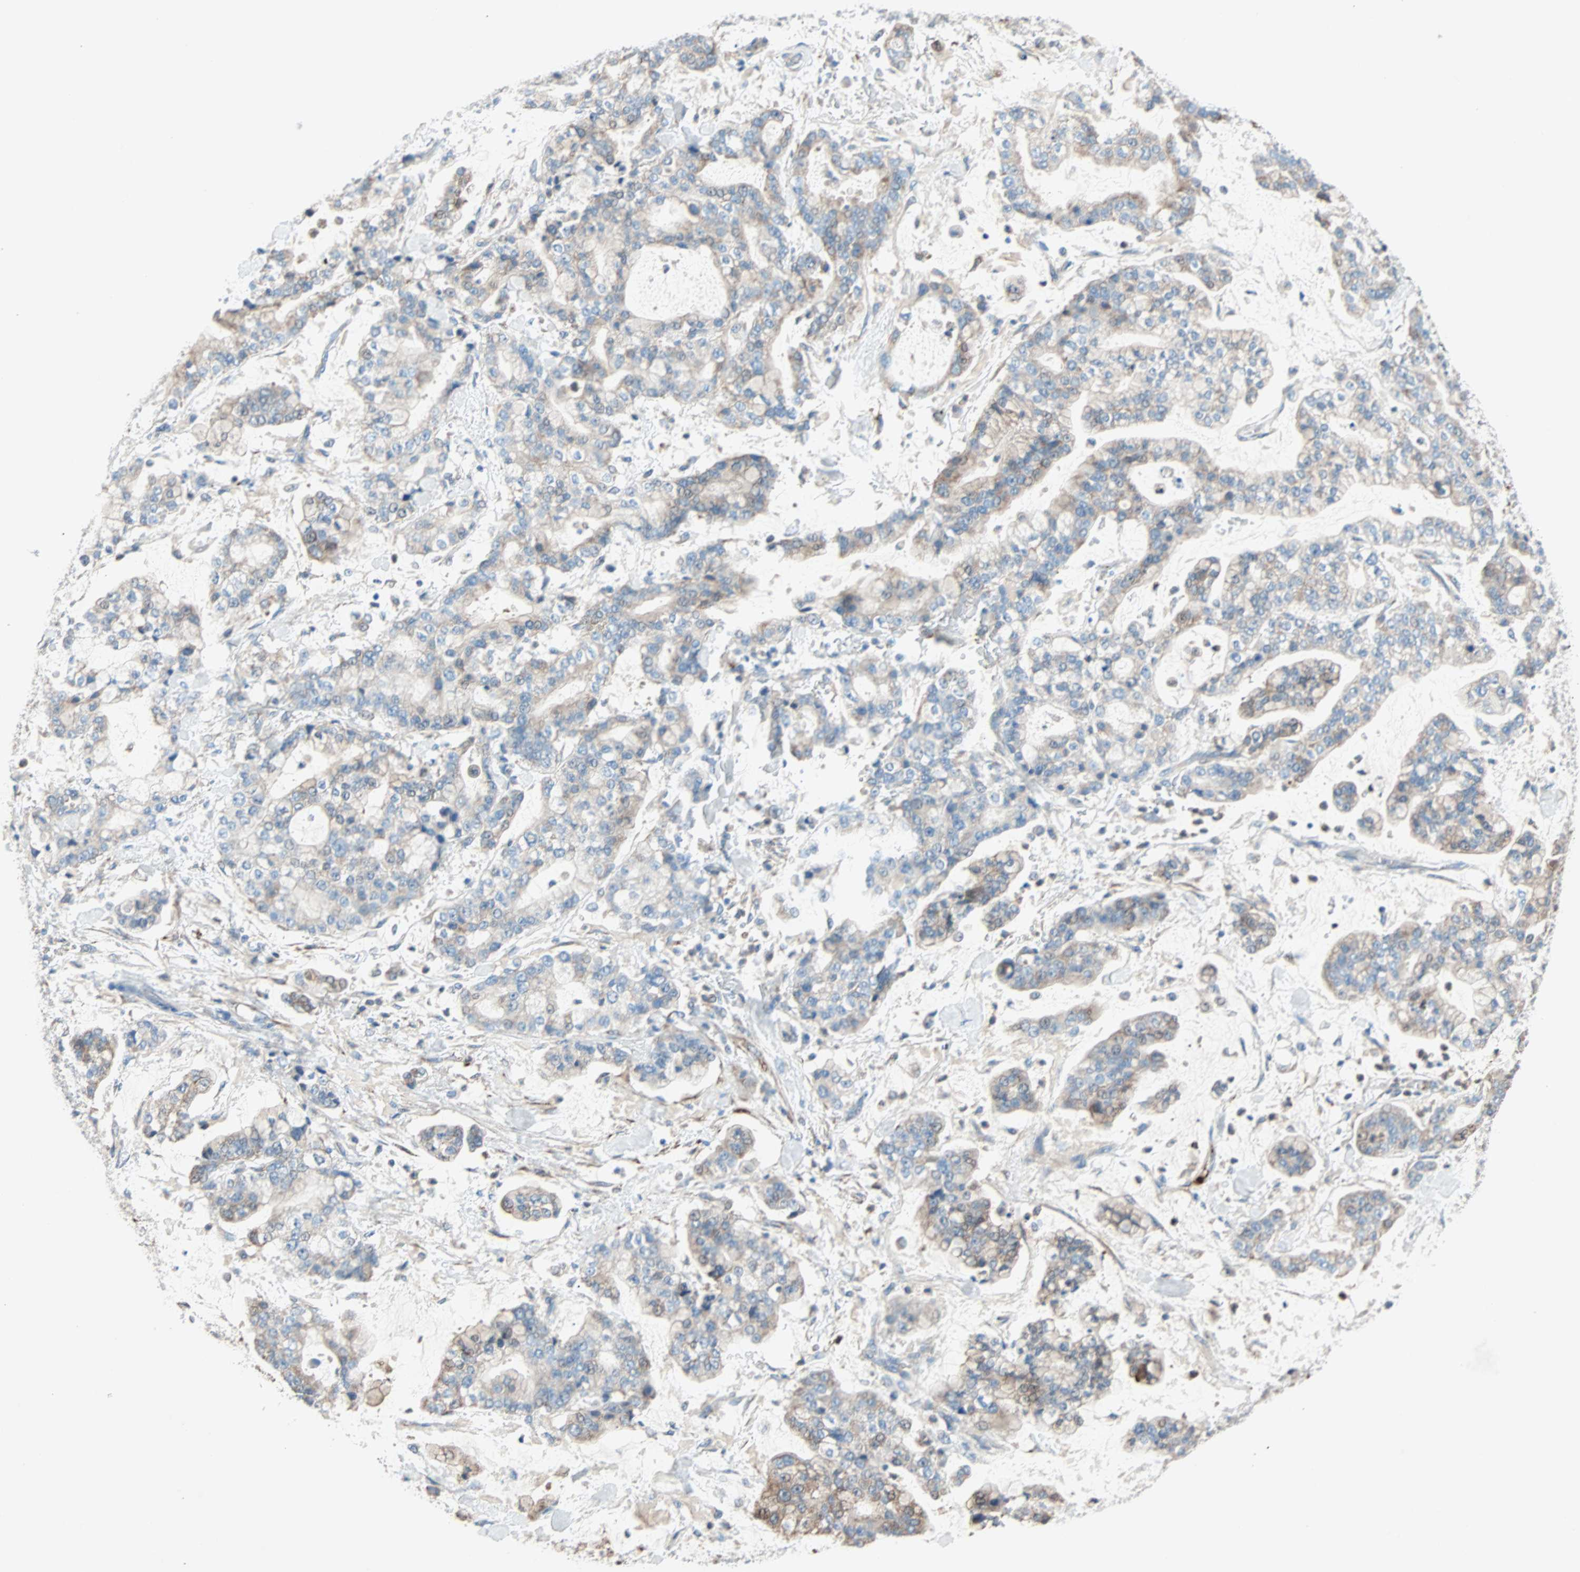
{"staining": {"intensity": "moderate", "quantity": "25%-75%", "location": "cytoplasmic/membranous"}, "tissue": "stomach cancer", "cell_type": "Tumor cells", "image_type": "cancer", "snomed": [{"axis": "morphology", "description": "Normal tissue, NOS"}, {"axis": "morphology", "description": "Adenocarcinoma, NOS"}, {"axis": "topography", "description": "Stomach, upper"}, {"axis": "topography", "description": "Stomach"}], "caption": "Stomach adenocarcinoma was stained to show a protein in brown. There is medium levels of moderate cytoplasmic/membranous expression in approximately 25%-75% of tumor cells.", "gene": "LY6G6F", "patient": {"sex": "male", "age": 76}}